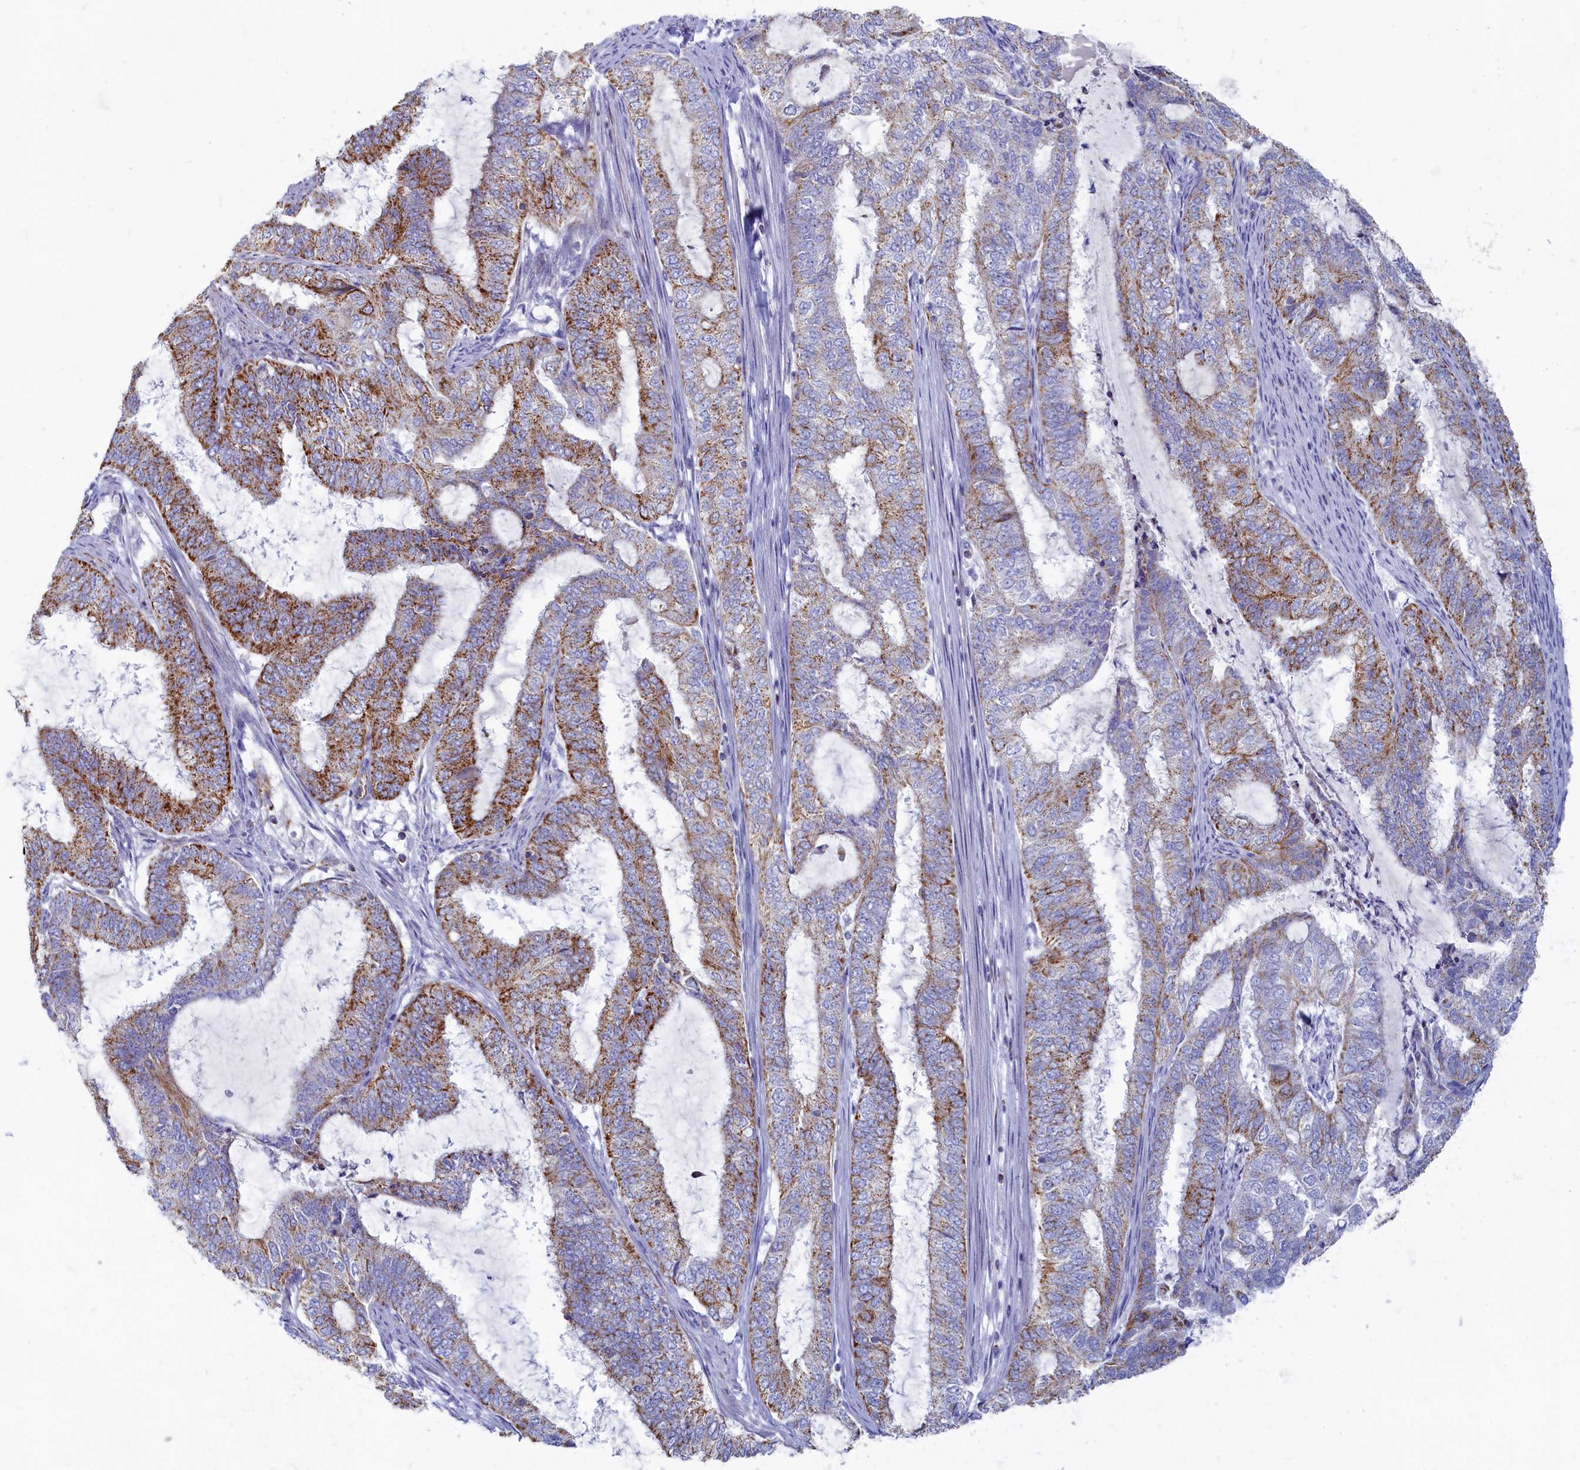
{"staining": {"intensity": "moderate", "quantity": "25%-75%", "location": "cytoplasmic/membranous"}, "tissue": "endometrial cancer", "cell_type": "Tumor cells", "image_type": "cancer", "snomed": [{"axis": "morphology", "description": "Adenocarcinoma, NOS"}, {"axis": "topography", "description": "Endometrium"}], "caption": "About 25%-75% of tumor cells in endometrial adenocarcinoma demonstrate moderate cytoplasmic/membranous protein staining as visualized by brown immunohistochemical staining.", "gene": "OCIAD2", "patient": {"sex": "female", "age": 51}}